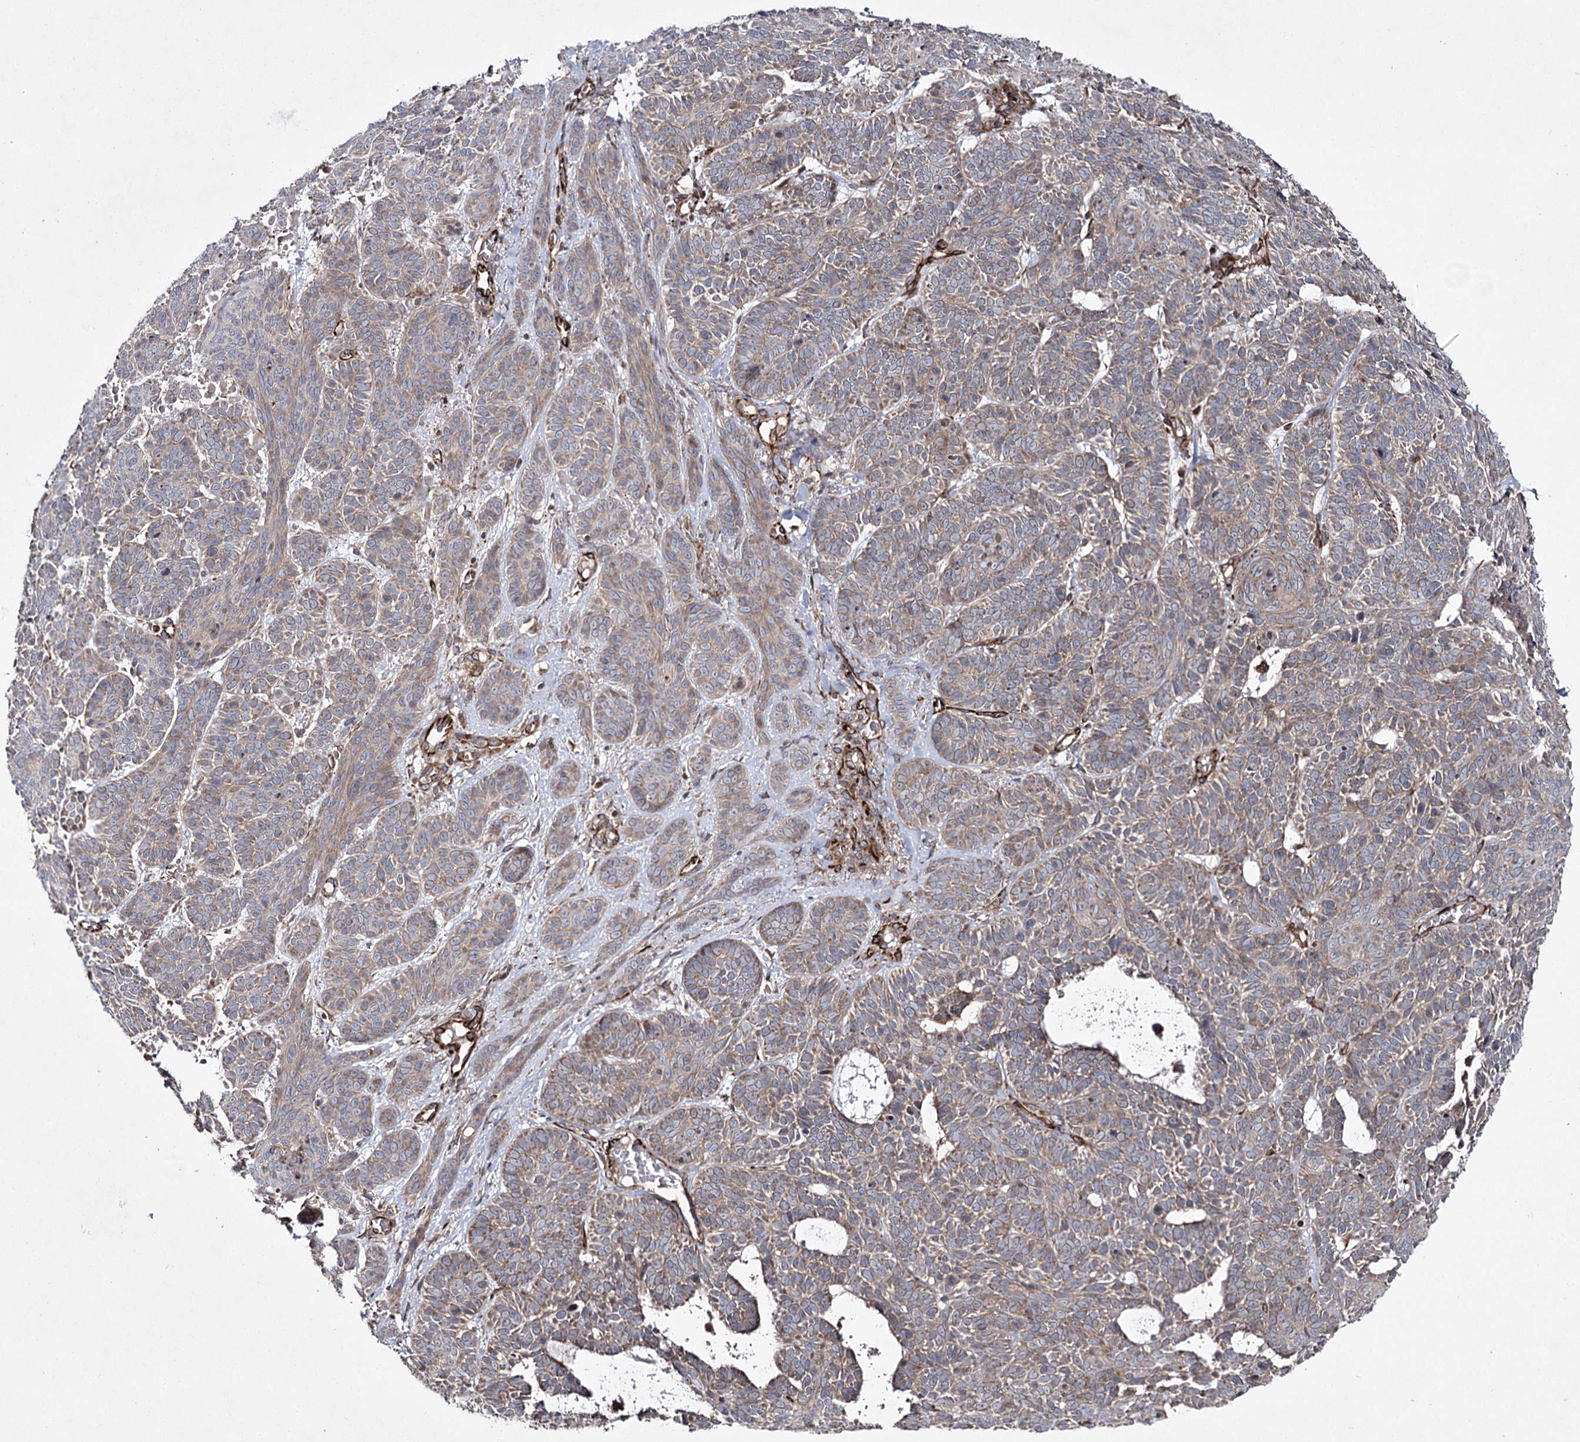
{"staining": {"intensity": "weak", "quantity": ">75%", "location": "cytoplasmic/membranous"}, "tissue": "skin cancer", "cell_type": "Tumor cells", "image_type": "cancer", "snomed": [{"axis": "morphology", "description": "Basal cell carcinoma"}, {"axis": "topography", "description": "Skin"}], "caption": "Weak cytoplasmic/membranous protein staining is present in approximately >75% of tumor cells in skin basal cell carcinoma. The protein is stained brown, and the nuclei are stained in blue (DAB (3,3'-diaminobenzidine) IHC with brightfield microscopy, high magnification).", "gene": "HECTD2", "patient": {"sex": "male", "age": 85}}